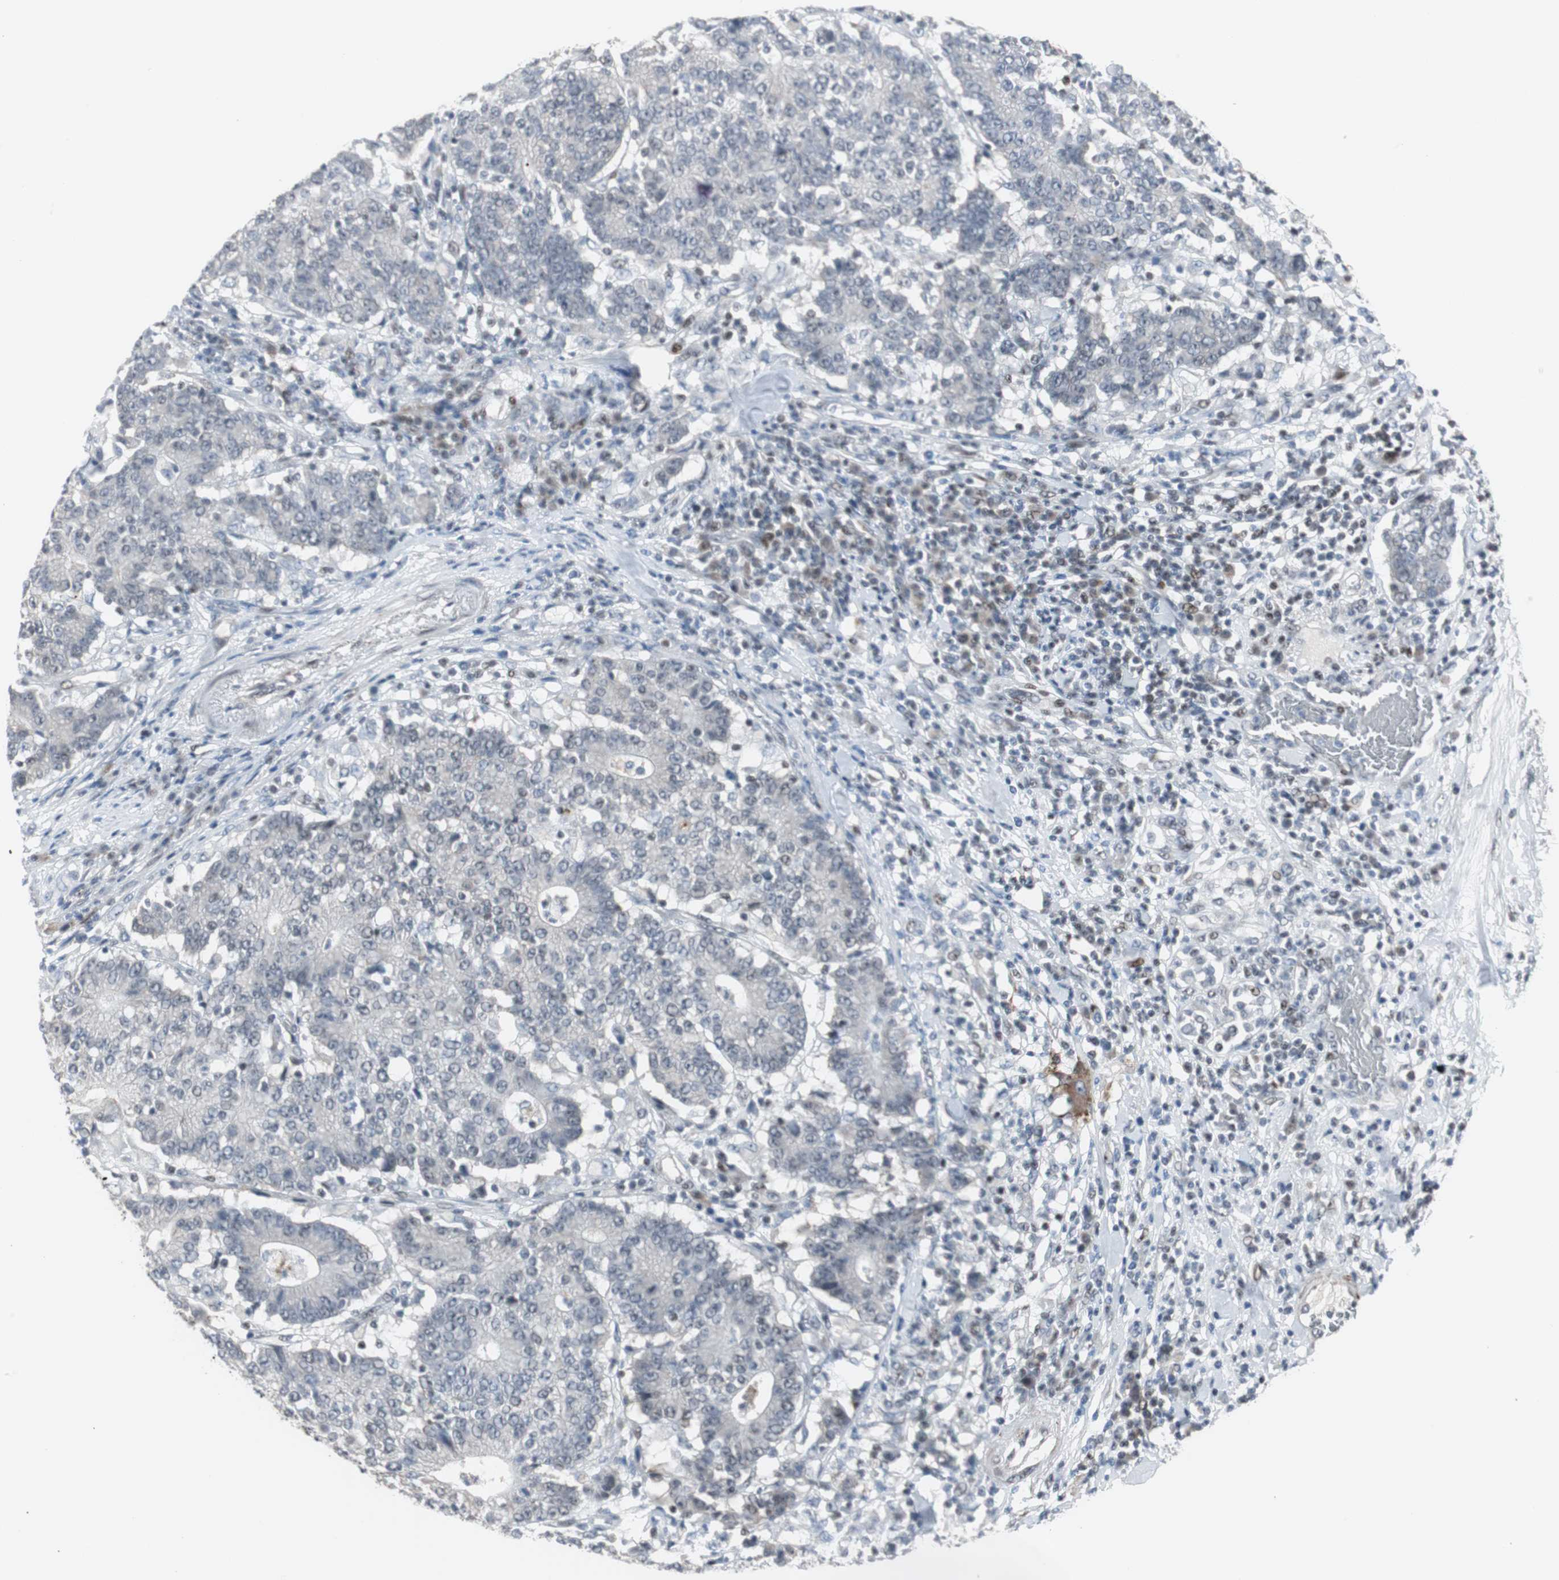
{"staining": {"intensity": "weak", "quantity": "25%-75%", "location": "cytoplasmic/membranous"}, "tissue": "colorectal cancer", "cell_type": "Tumor cells", "image_type": "cancer", "snomed": [{"axis": "morphology", "description": "Normal tissue, NOS"}, {"axis": "morphology", "description": "Adenocarcinoma, NOS"}, {"axis": "topography", "description": "Colon"}], "caption": "Tumor cells display low levels of weak cytoplasmic/membranous positivity in approximately 25%-75% of cells in colorectal cancer.", "gene": "ZHX2", "patient": {"sex": "female", "age": 75}}